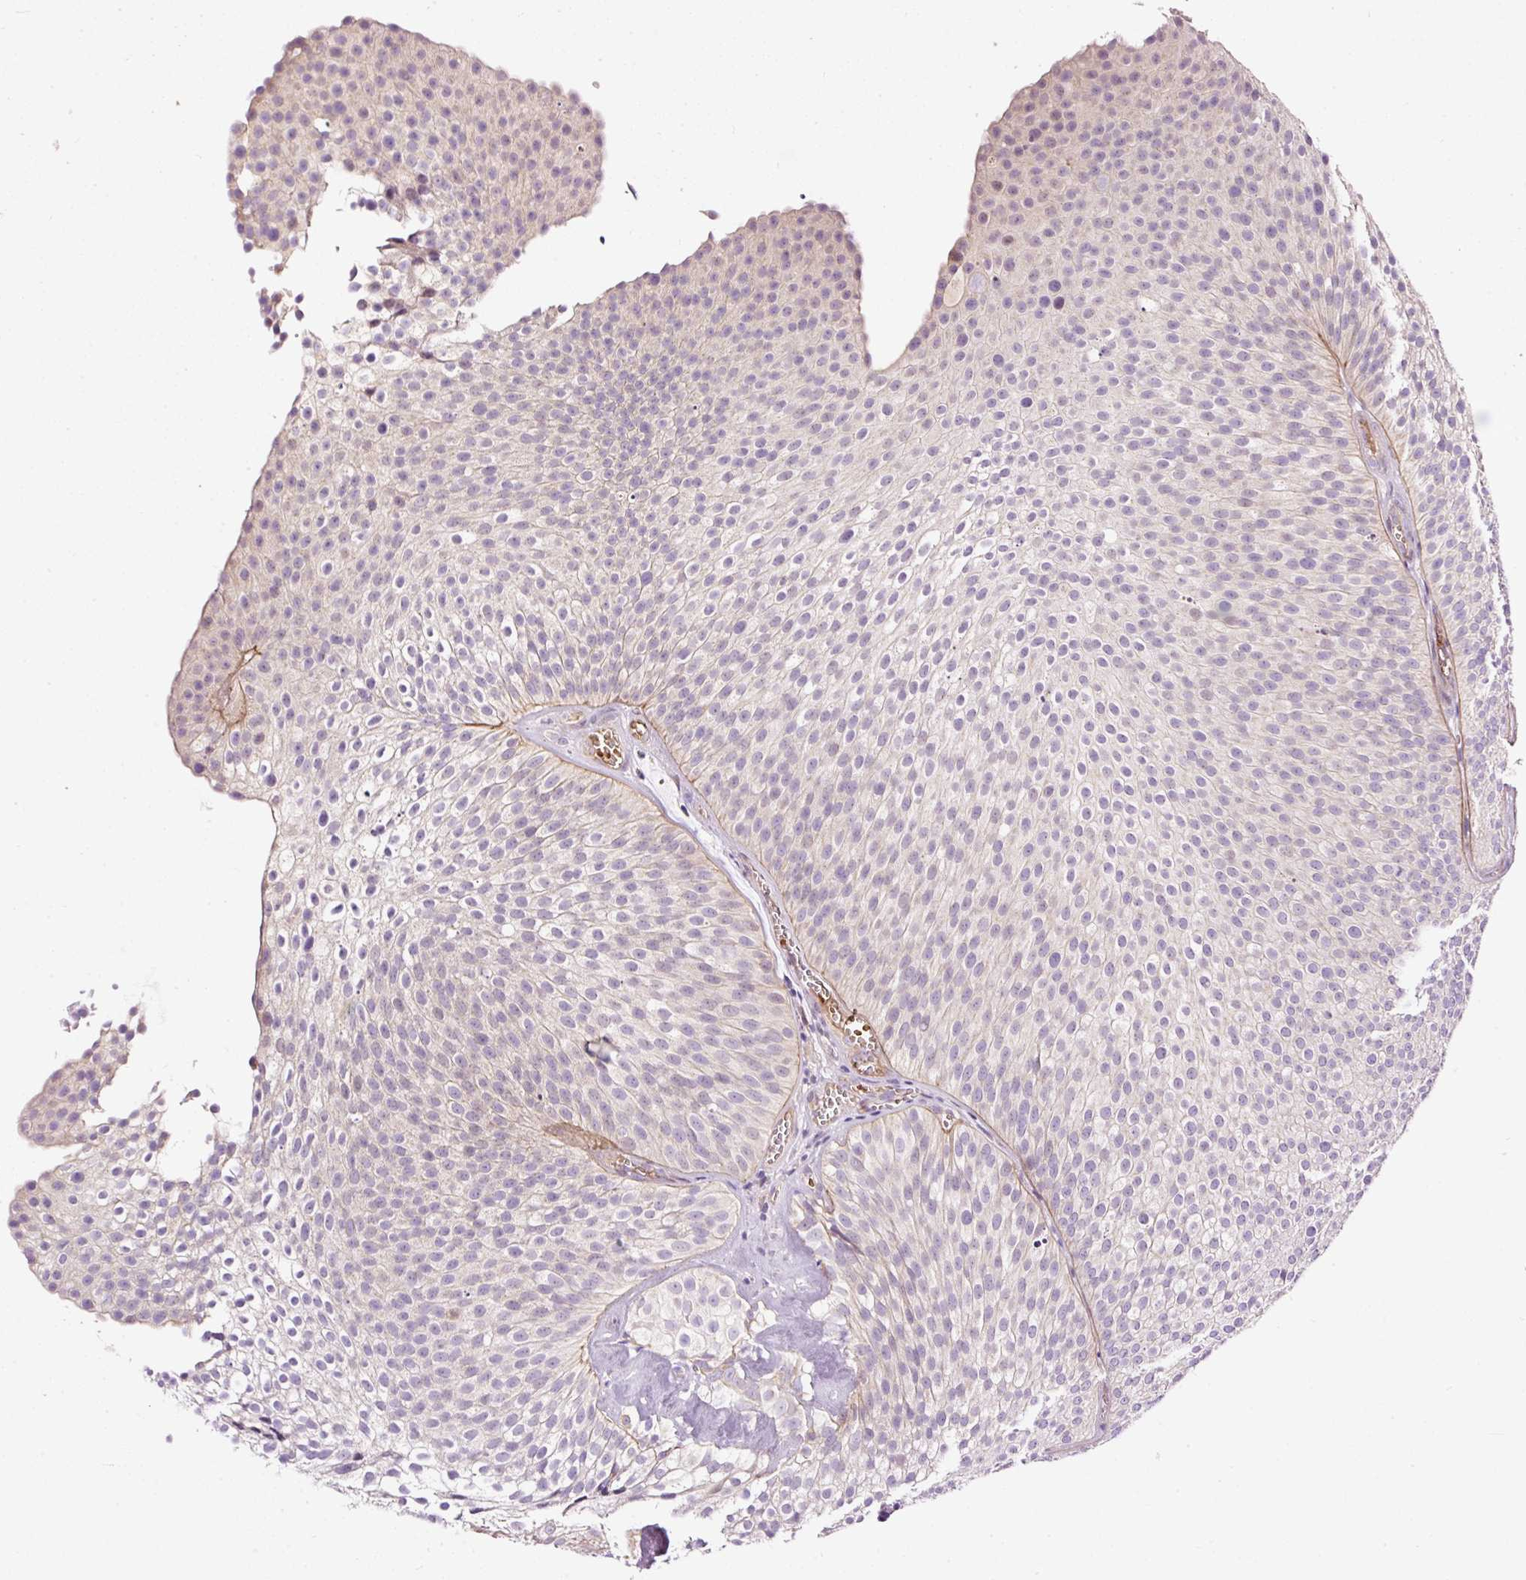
{"staining": {"intensity": "negative", "quantity": "none", "location": "none"}, "tissue": "urothelial cancer", "cell_type": "Tumor cells", "image_type": "cancer", "snomed": [{"axis": "morphology", "description": "Urothelial carcinoma, Low grade"}, {"axis": "topography", "description": "Urinary bladder"}], "caption": "This photomicrograph is of urothelial carcinoma (low-grade) stained with immunohistochemistry to label a protein in brown with the nuclei are counter-stained blue. There is no expression in tumor cells.", "gene": "USHBP1", "patient": {"sex": "male", "age": 91}}